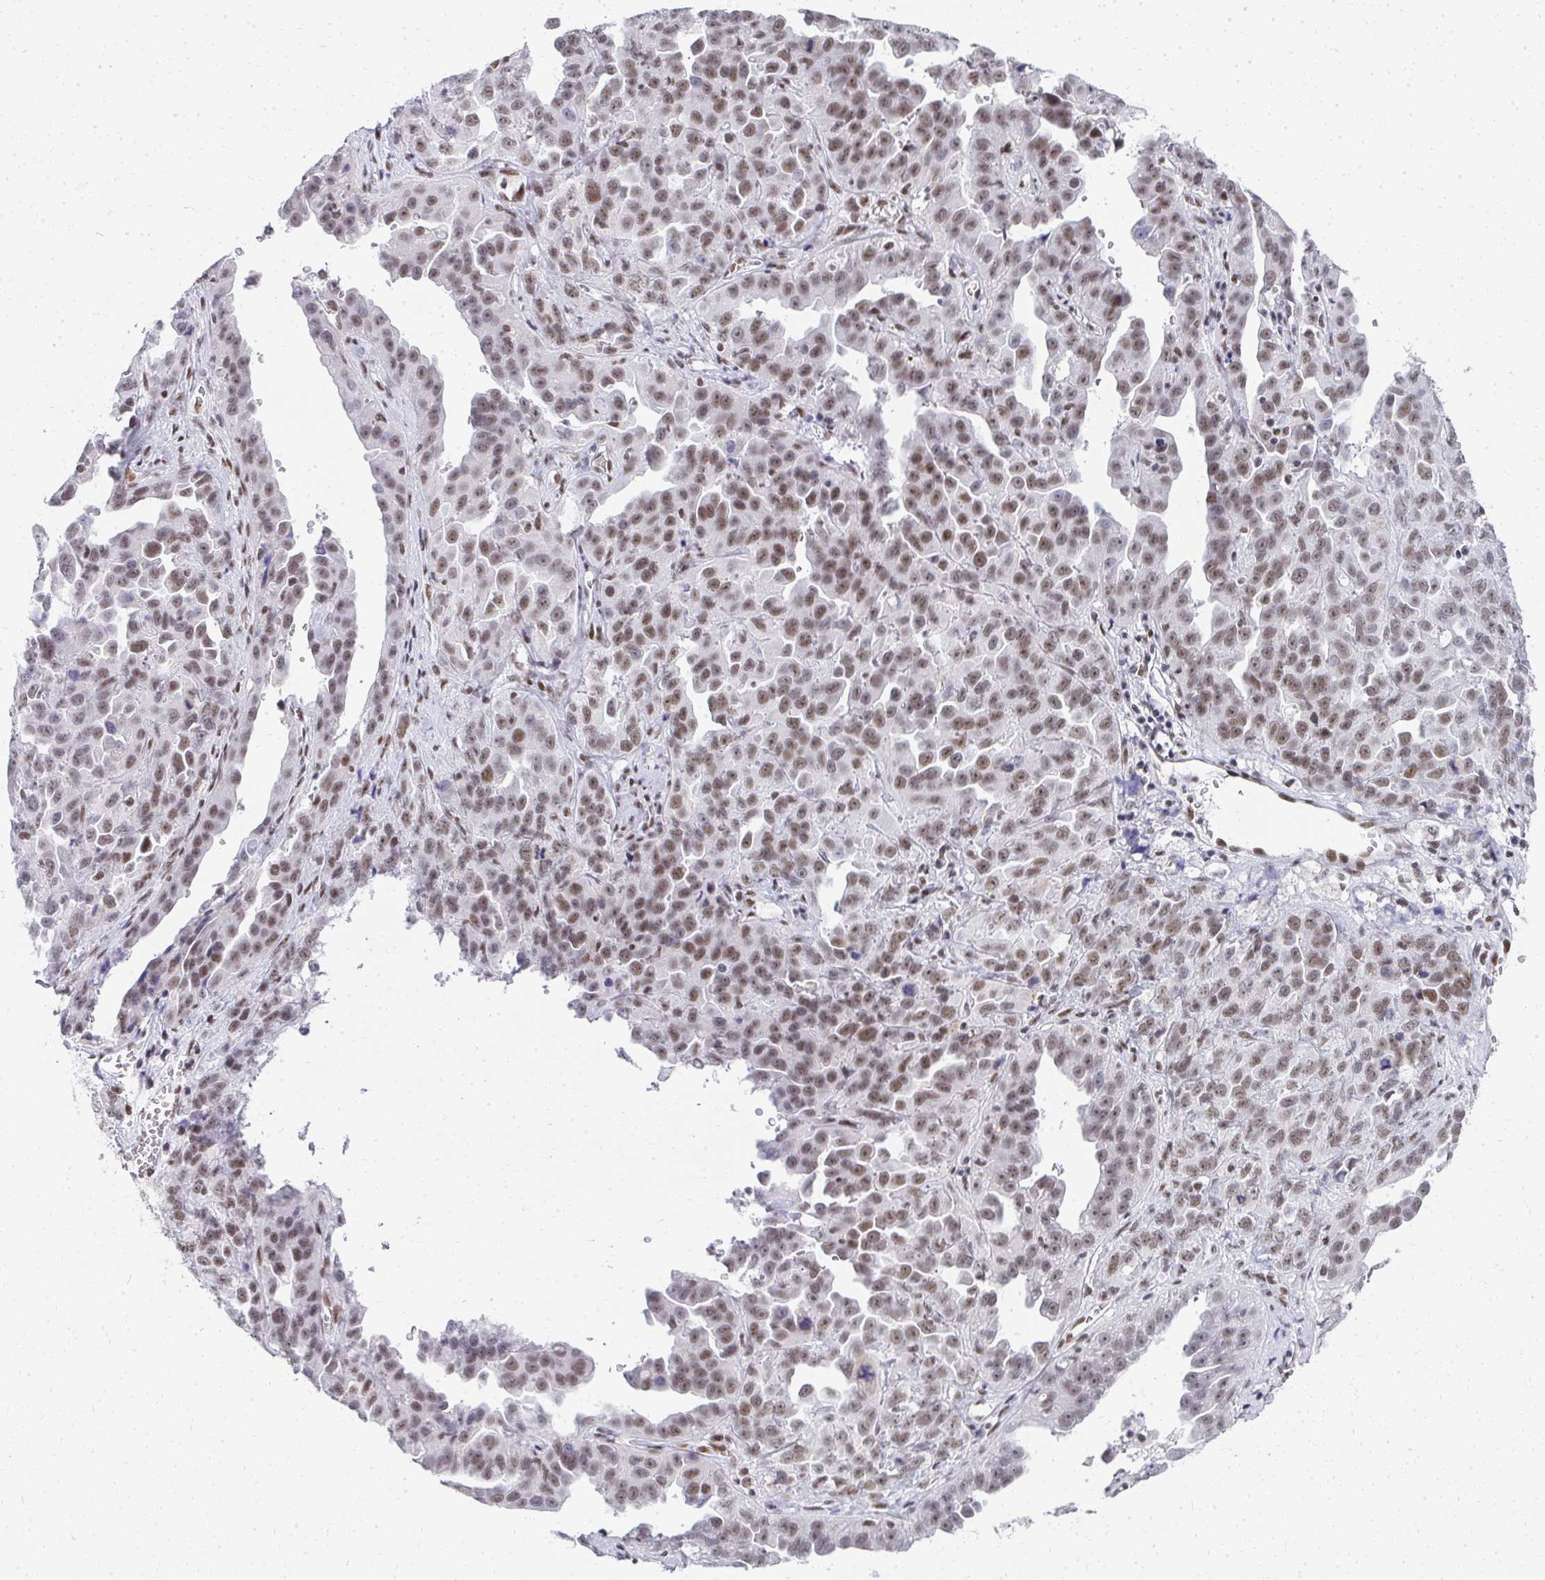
{"staining": {"intensity": "moderate", "quantity": ">75%", "location": "nuclear"}, "tissue": "ovarian cancer", "cell_type": "Tumor cells", "image_type": "cancer", "snomed": [{"axis": "morphology", "description": "Cystadenocarcinoma, serous, NOS"}, {"axis": "topography", "description": "Ovary"}], "caption": "About >75% of tumor cells in human ovarian cancer reveal moderate nuclear protein expression as visualized by brown immunohistochemical staining.", "gene": "CREBBP", "patient": {"sex": "female", "age": 75}}